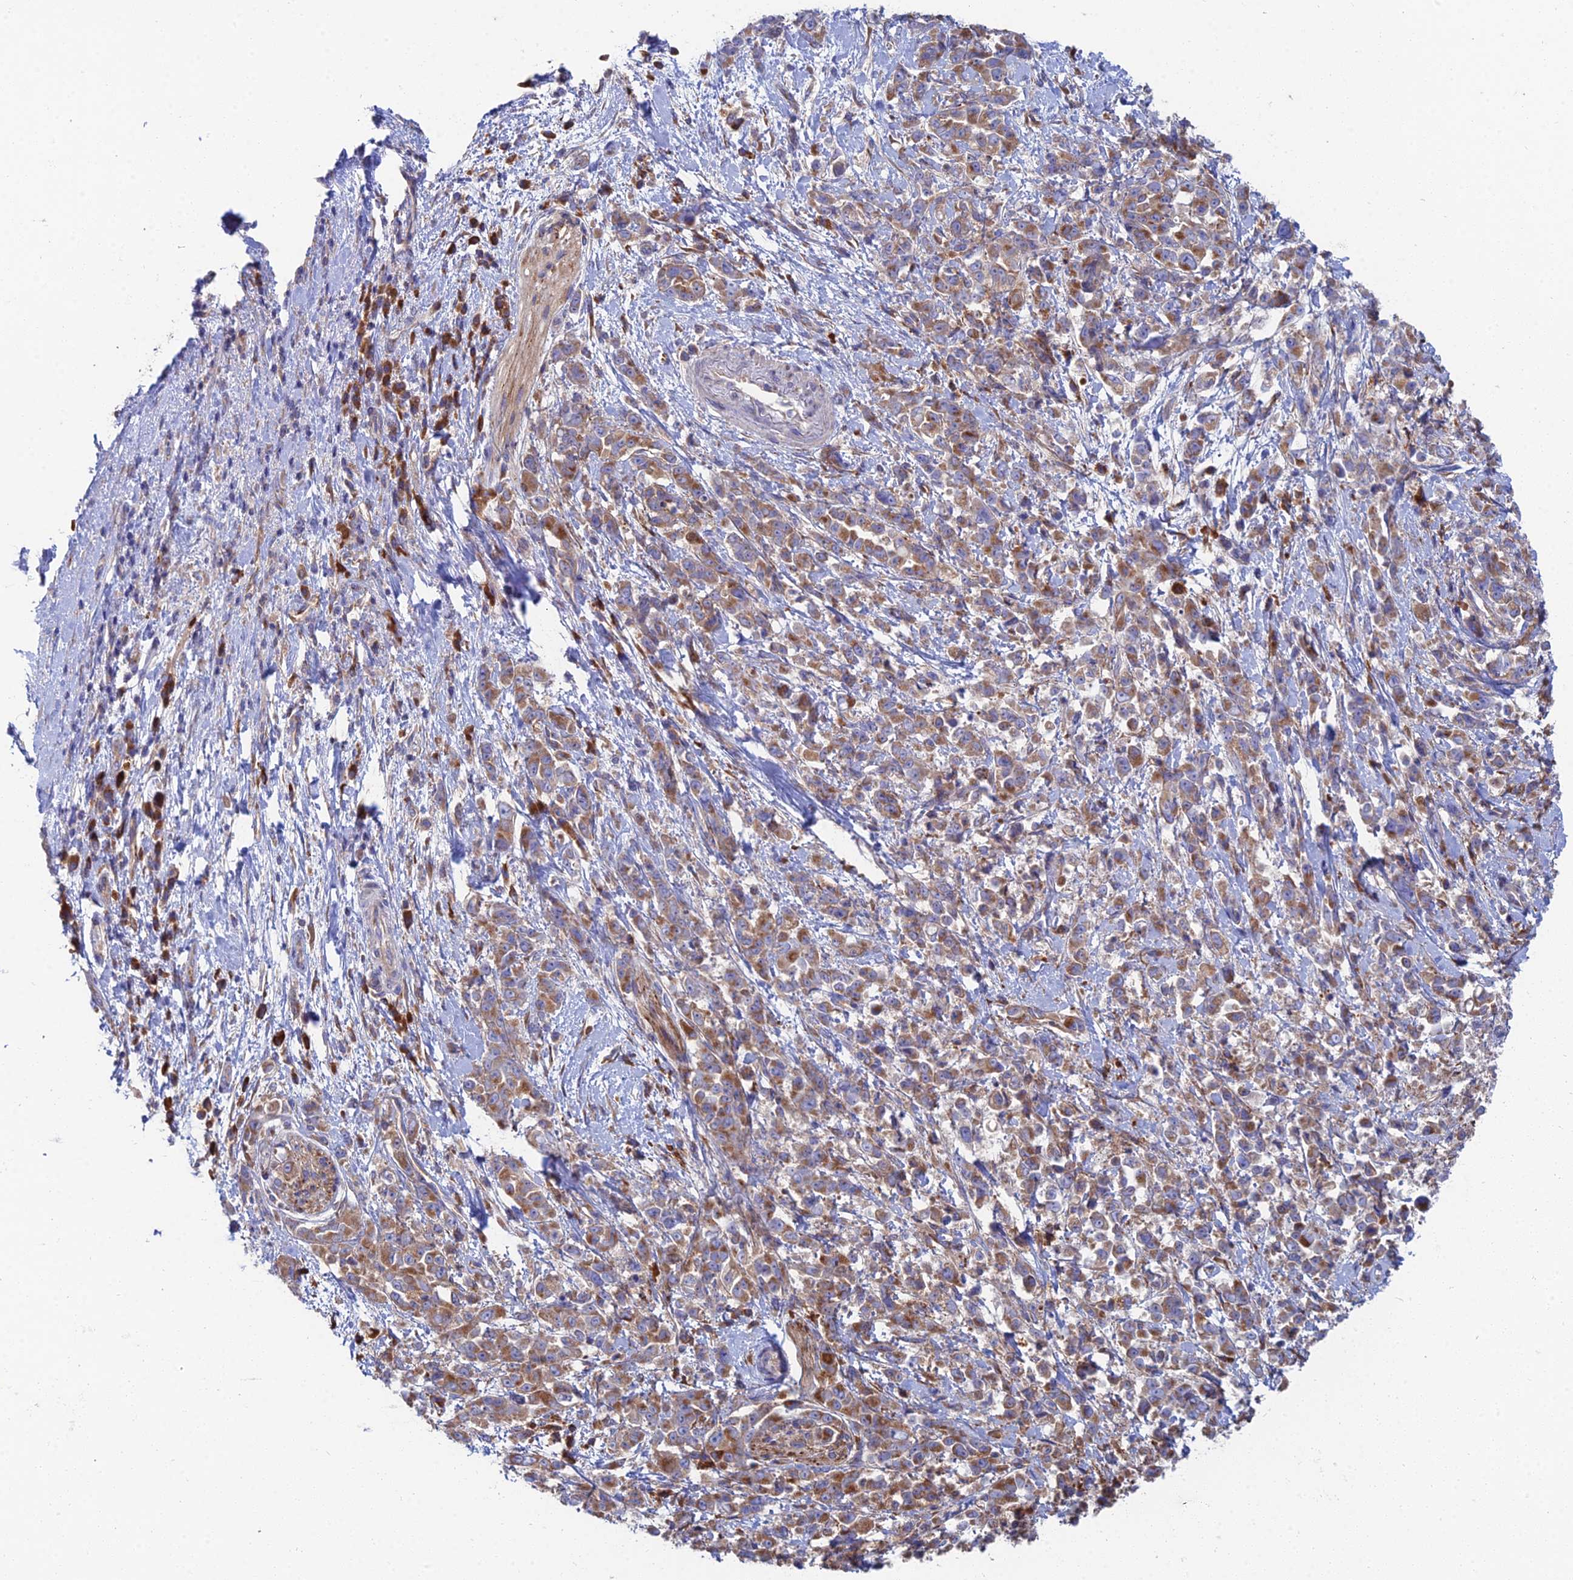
{"staining": {"intensity": "moderate", "quantity": ">75%", "location": "cytoplasmic/membranous"}, "tissue": "pancreatic cancer", "cell_type": "Tumor cells", "image_type": "cancer", "snomed": [{"axis": "morphology", "description": "Normal tissue, NOS"}, {"axis": "morphology", "description": "Adenocarcinoma, NOS"}, {"axis": "topography", "description": "Pancreas"}], "caption": "A histopathology image of pancreatic cancer stained for a protein exhibits moderate cytoplasmic/membranous brown staining in tumor cells. (Brightfield microscopy of DAB IHC at high magnification).", "gene": "CLCN3", "patient": {"sex": "female", "age": 64}}